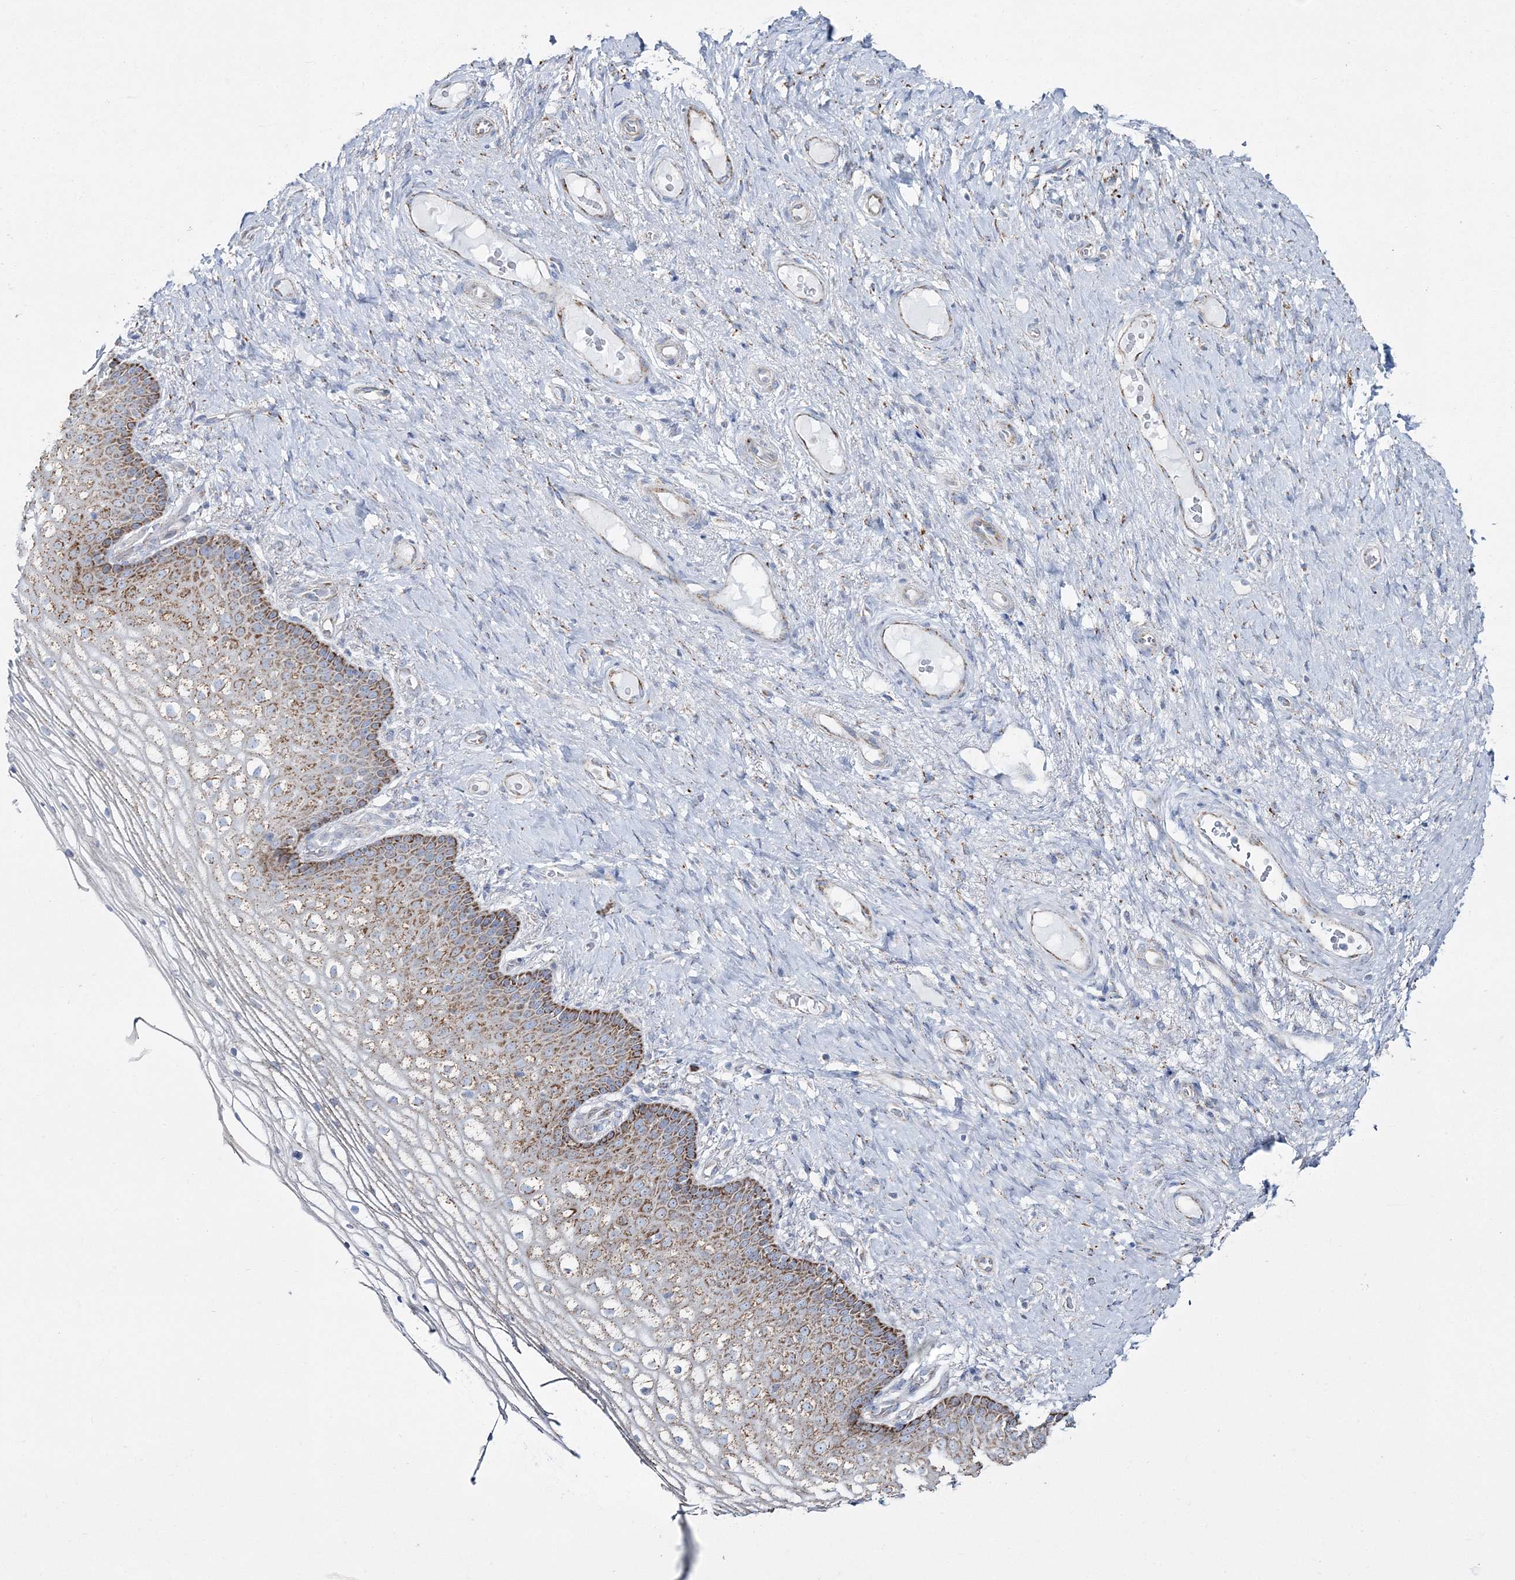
{"staining": {"intensity": "moderate", "quantity": ">75%", "location": "cytoplasmic/membranous"}, "tissue": "vagina", "cell_type": "Squamous epithelial cells", "image_type": "normal", "snomed": [{"axis": "morphology", "description": "Normal tissue, NOS"}, {"axis": "topography", "description": "Vagina"}], "caption": "DAB immunohistochemical staining of unremarkable human vagina shows moderate cytoplasmic/membranous protein expression in about >75% of squamous epithelial cells.", "gene": "HIBCH", "patient": {"sex": "female", "age": 60}}